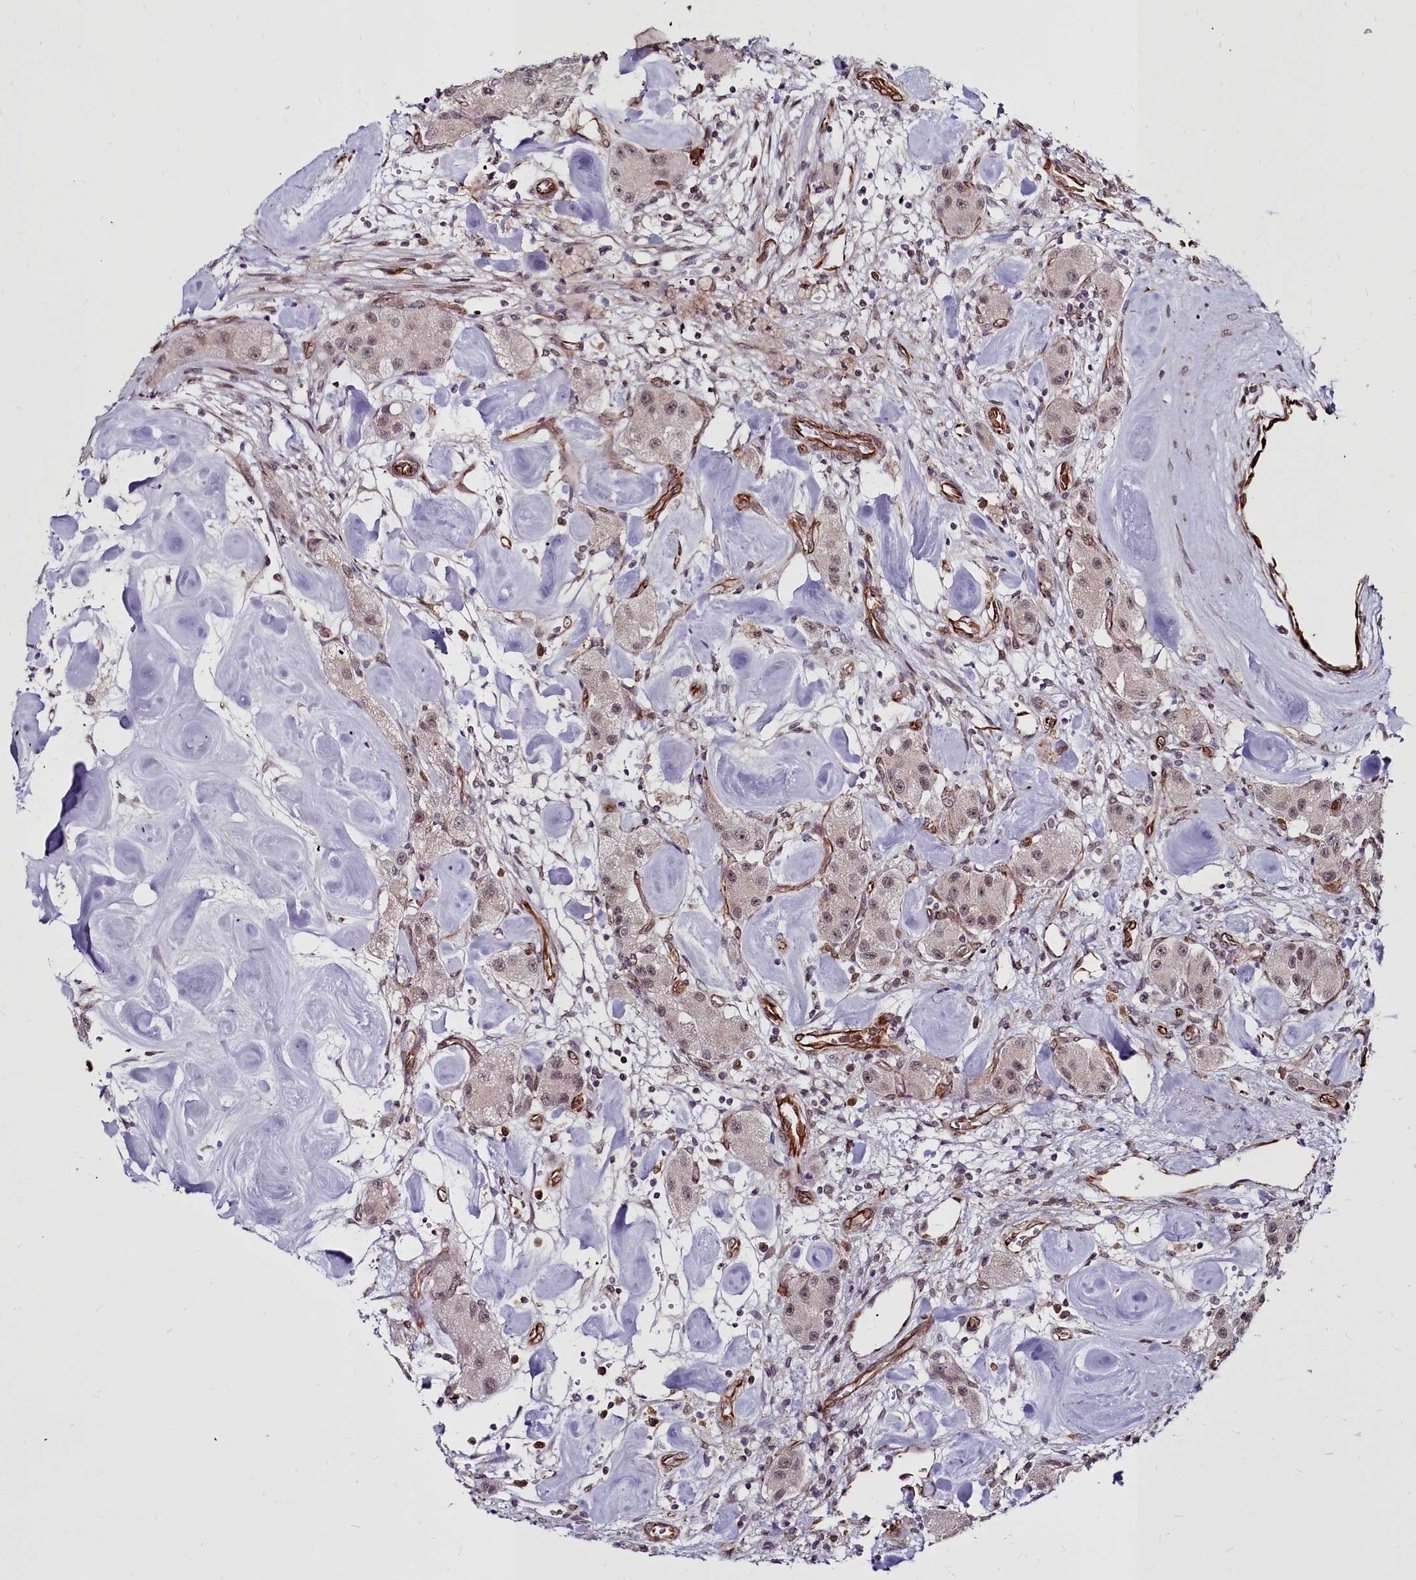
{"staining": {"intensity": "weak", "quantity": ">75%", "location": "nuclear"}, "tissue": "carcinoid", "cell_type": "Tumor cells", "image_type": "cancer", "snomed": [{"axis": "morphology", "description": "Carcinoid, malignant, NOS"}, {"axis": "topography", "description": "Pancreas"}], "caption": "The immunohistochemical stain labels weak nuclear expression in tumor cells of malignant carcinoid tissue. (Brightfield microscopy of DAB IHC at high magnification).", "gene": "CLK3", "patient": {"sex": "male", "age": 41}}